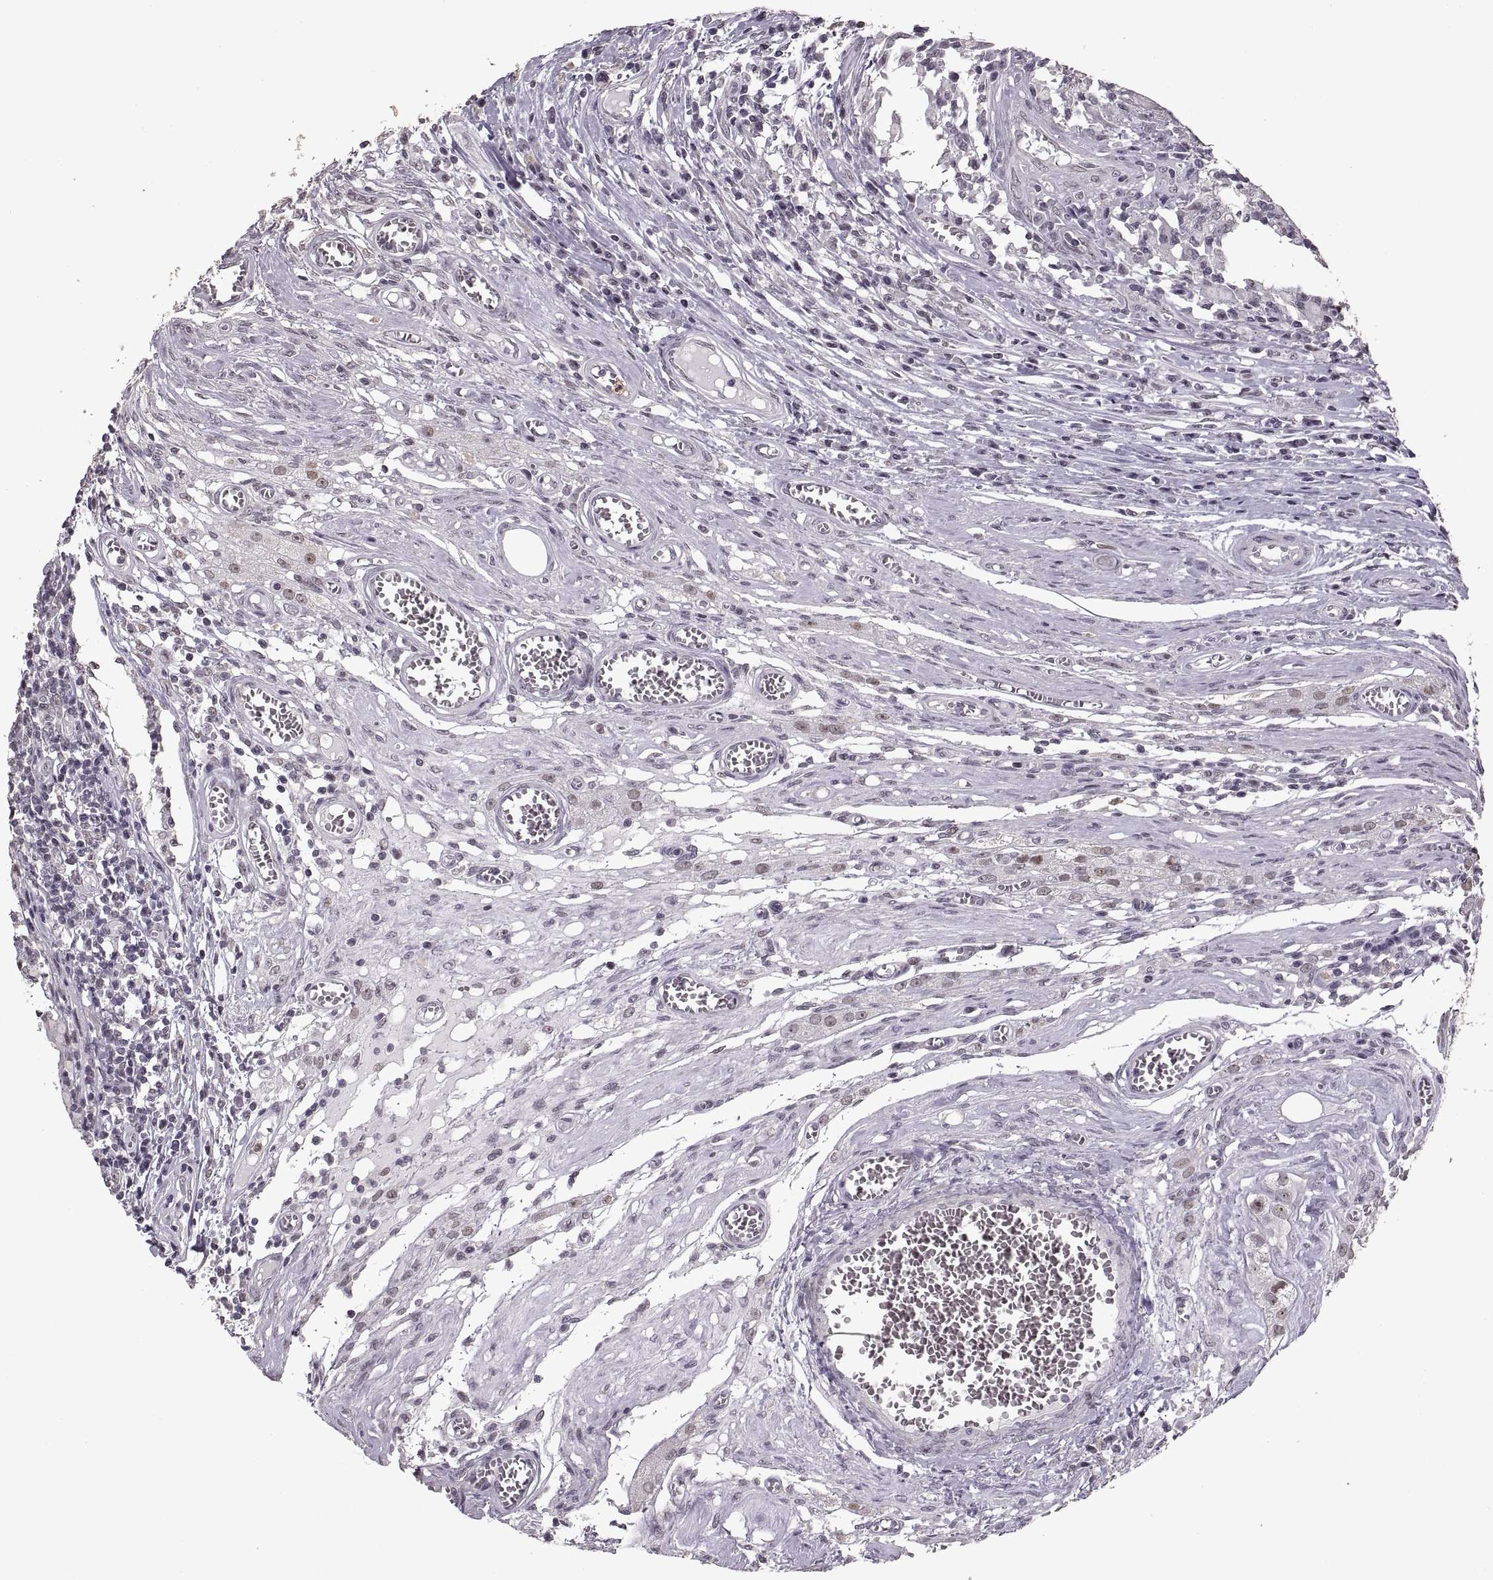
{"staining": {"intensity": "negative", "quantity": "none", "location": "none"}, "tissue": "testis cancer", "cell_type": "Tumor cells", "image_type": "cancer", "snomed": [{"axis": "morphology", "description": "Carcinoma, Embryonal, NOS"}, {"axis": "topography", "description": "Testis"}], "caption": "Image shows no significant protein positivity in tumor cells of embryonal carcinoma (testis).", "gene": "PALS1", "patient": {"sex": "male", "age": 36}}